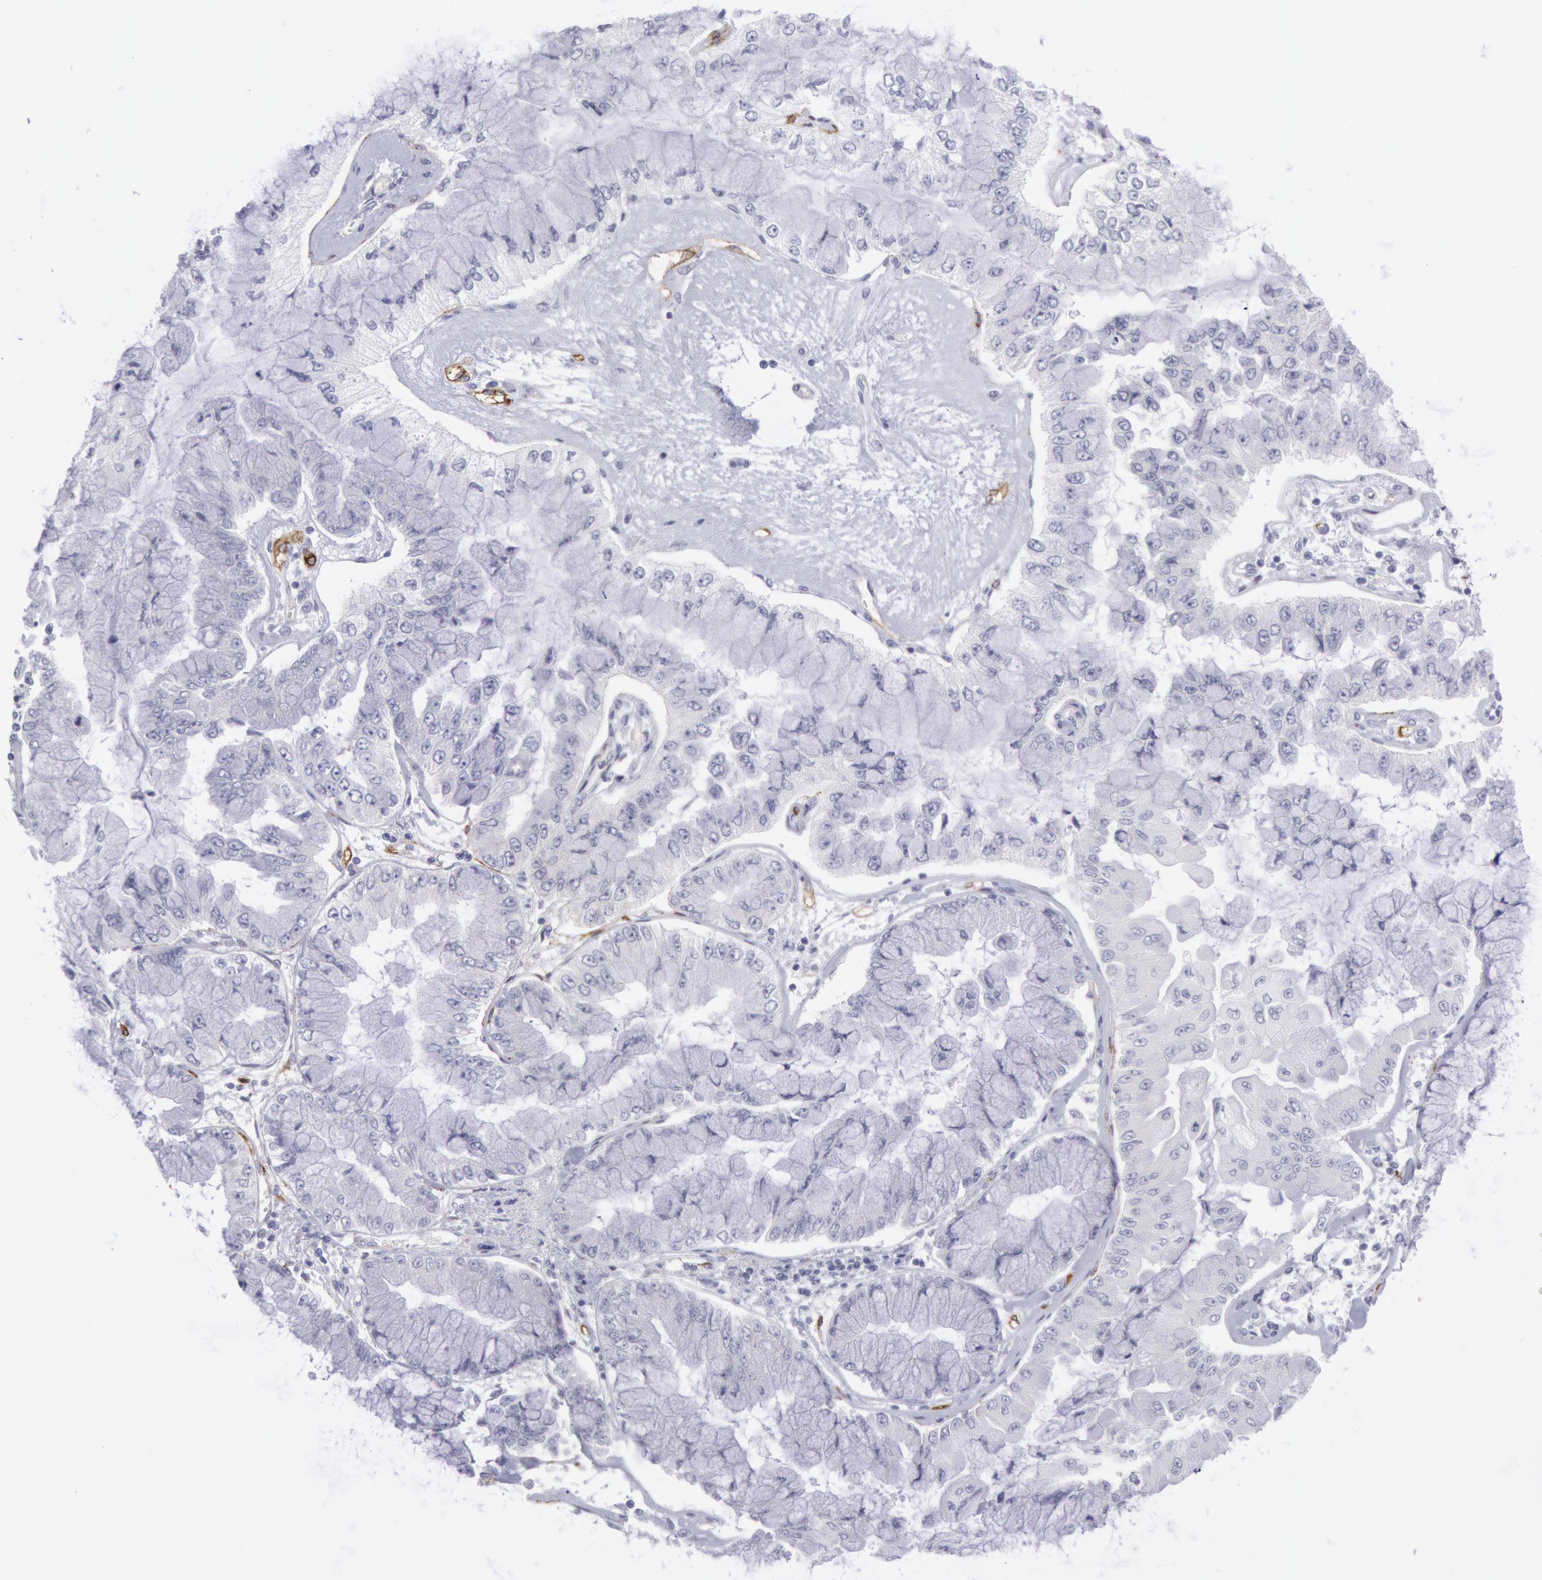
{"staining": {"intensity": "negative", "quantity": "none", "location": "none"}, "tissue": "liver cancer", "cell_type": "Tumor cells", "image_type": "cancer", "snomed": [{"axis": "morphology", "description": "Cholangiocarcinoma"}, {"axis": "topography", "description": "Liver"}], "caption": "High power microscopy micrograph of an immunohistochemistry (IHC) image of liver cholangiocarcinoma, revealing no significant expression in tumor cells.", "gene": "CDH13", "patient": {"sex": "female", "age": 79}}